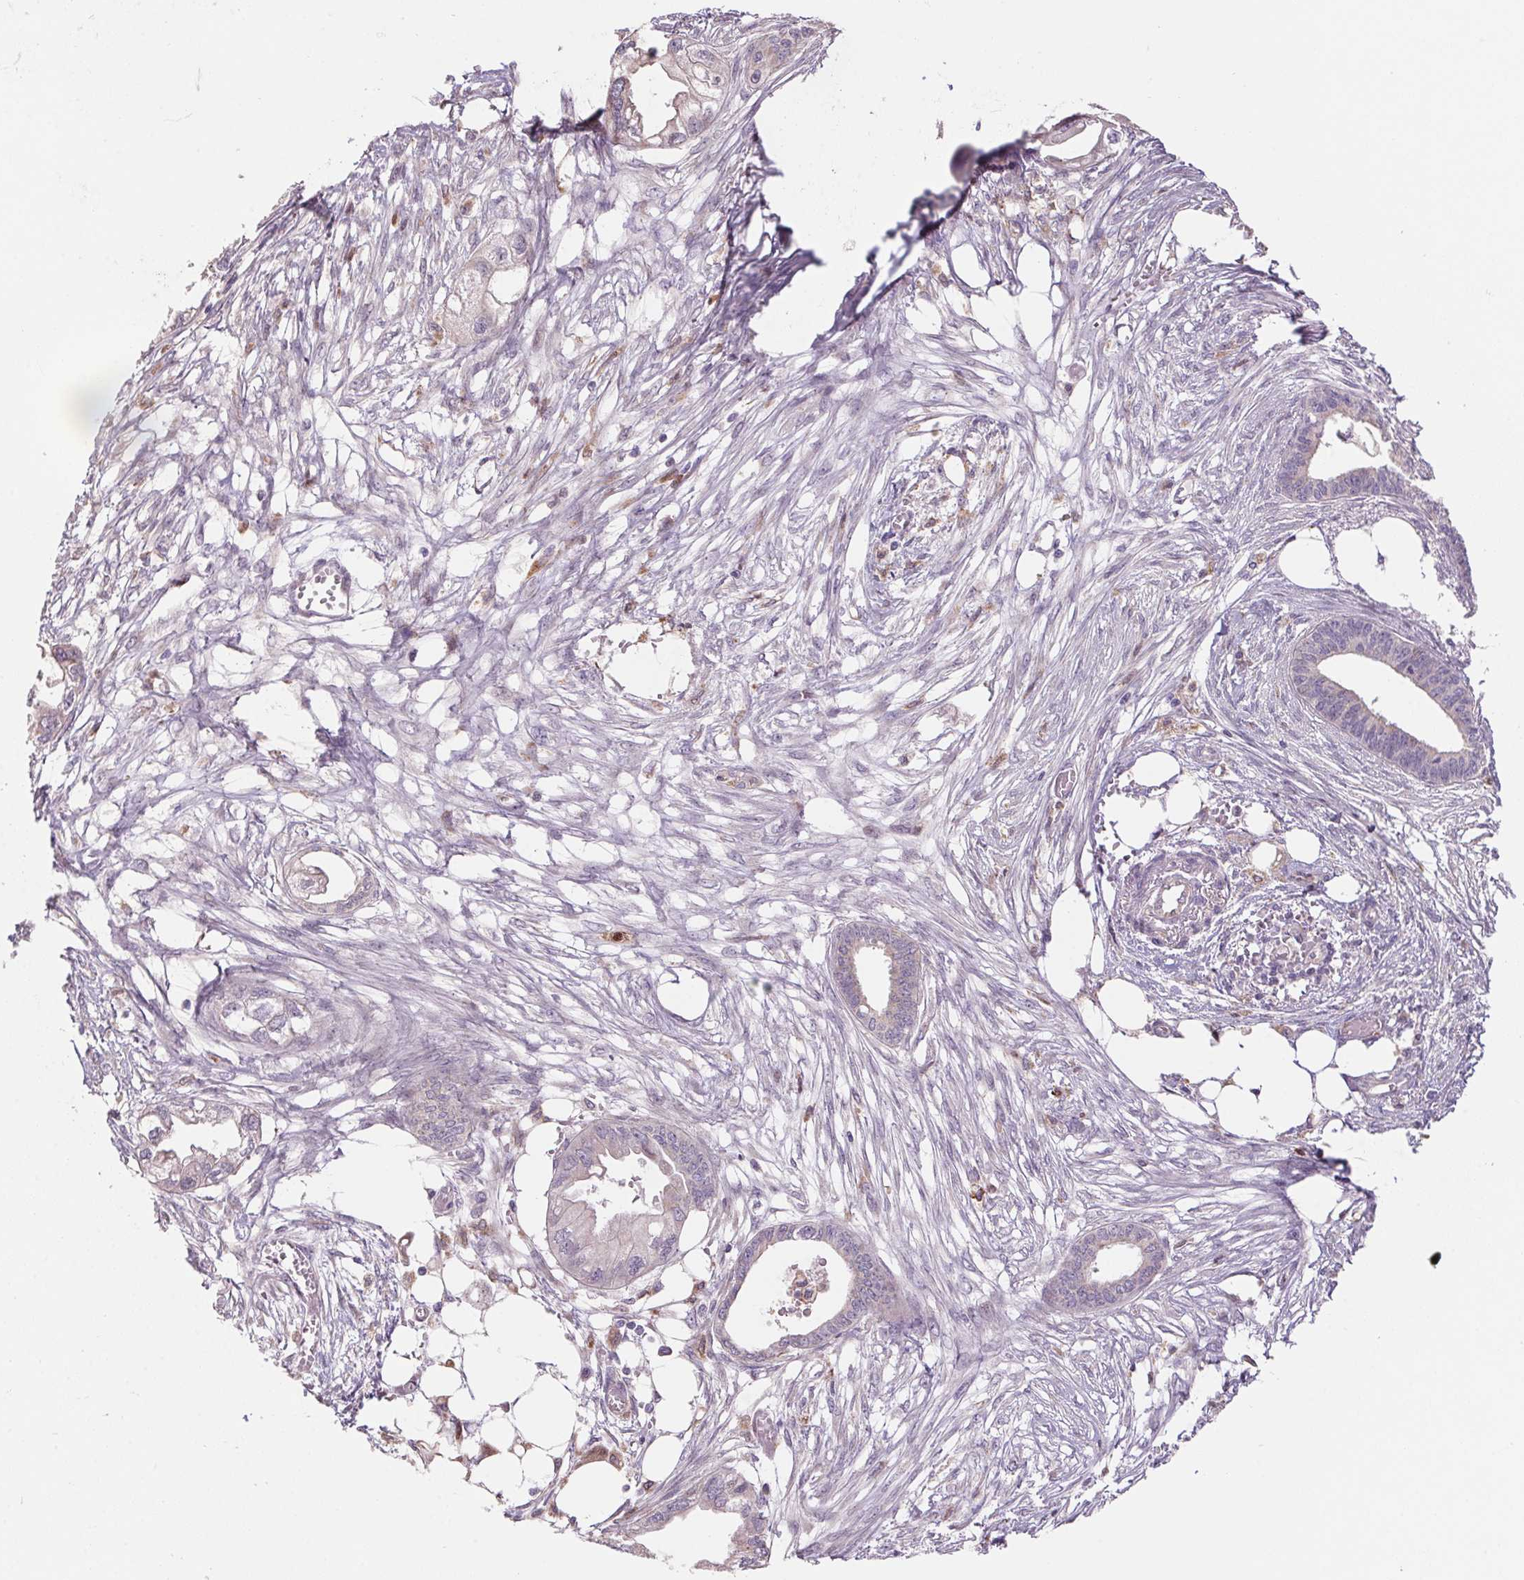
{"staining": {"intensity": "negative", "quantity": "none", "location": "none"}, "tissue": "endometrial cancer", "cell_type": "Tumor cells", "image_type": "cancer", "snomed": [{"axis": "morphology", "description": "Adenocarcinoma, NOS"}, {"axis": "morphology", "description": "Adenocarcinoma, metastatic, NOS"}, {"axis": "topography", "description": "Adipose tissue"}, {"axis": "topography", "description": "Endometrium"}], "caption": "An image of human endometrial cancer (adenocarcinoma) is negative for staining in tumor cells.", "gene": "KLHL20", "patient": {"sex": "female", "age": 67}}